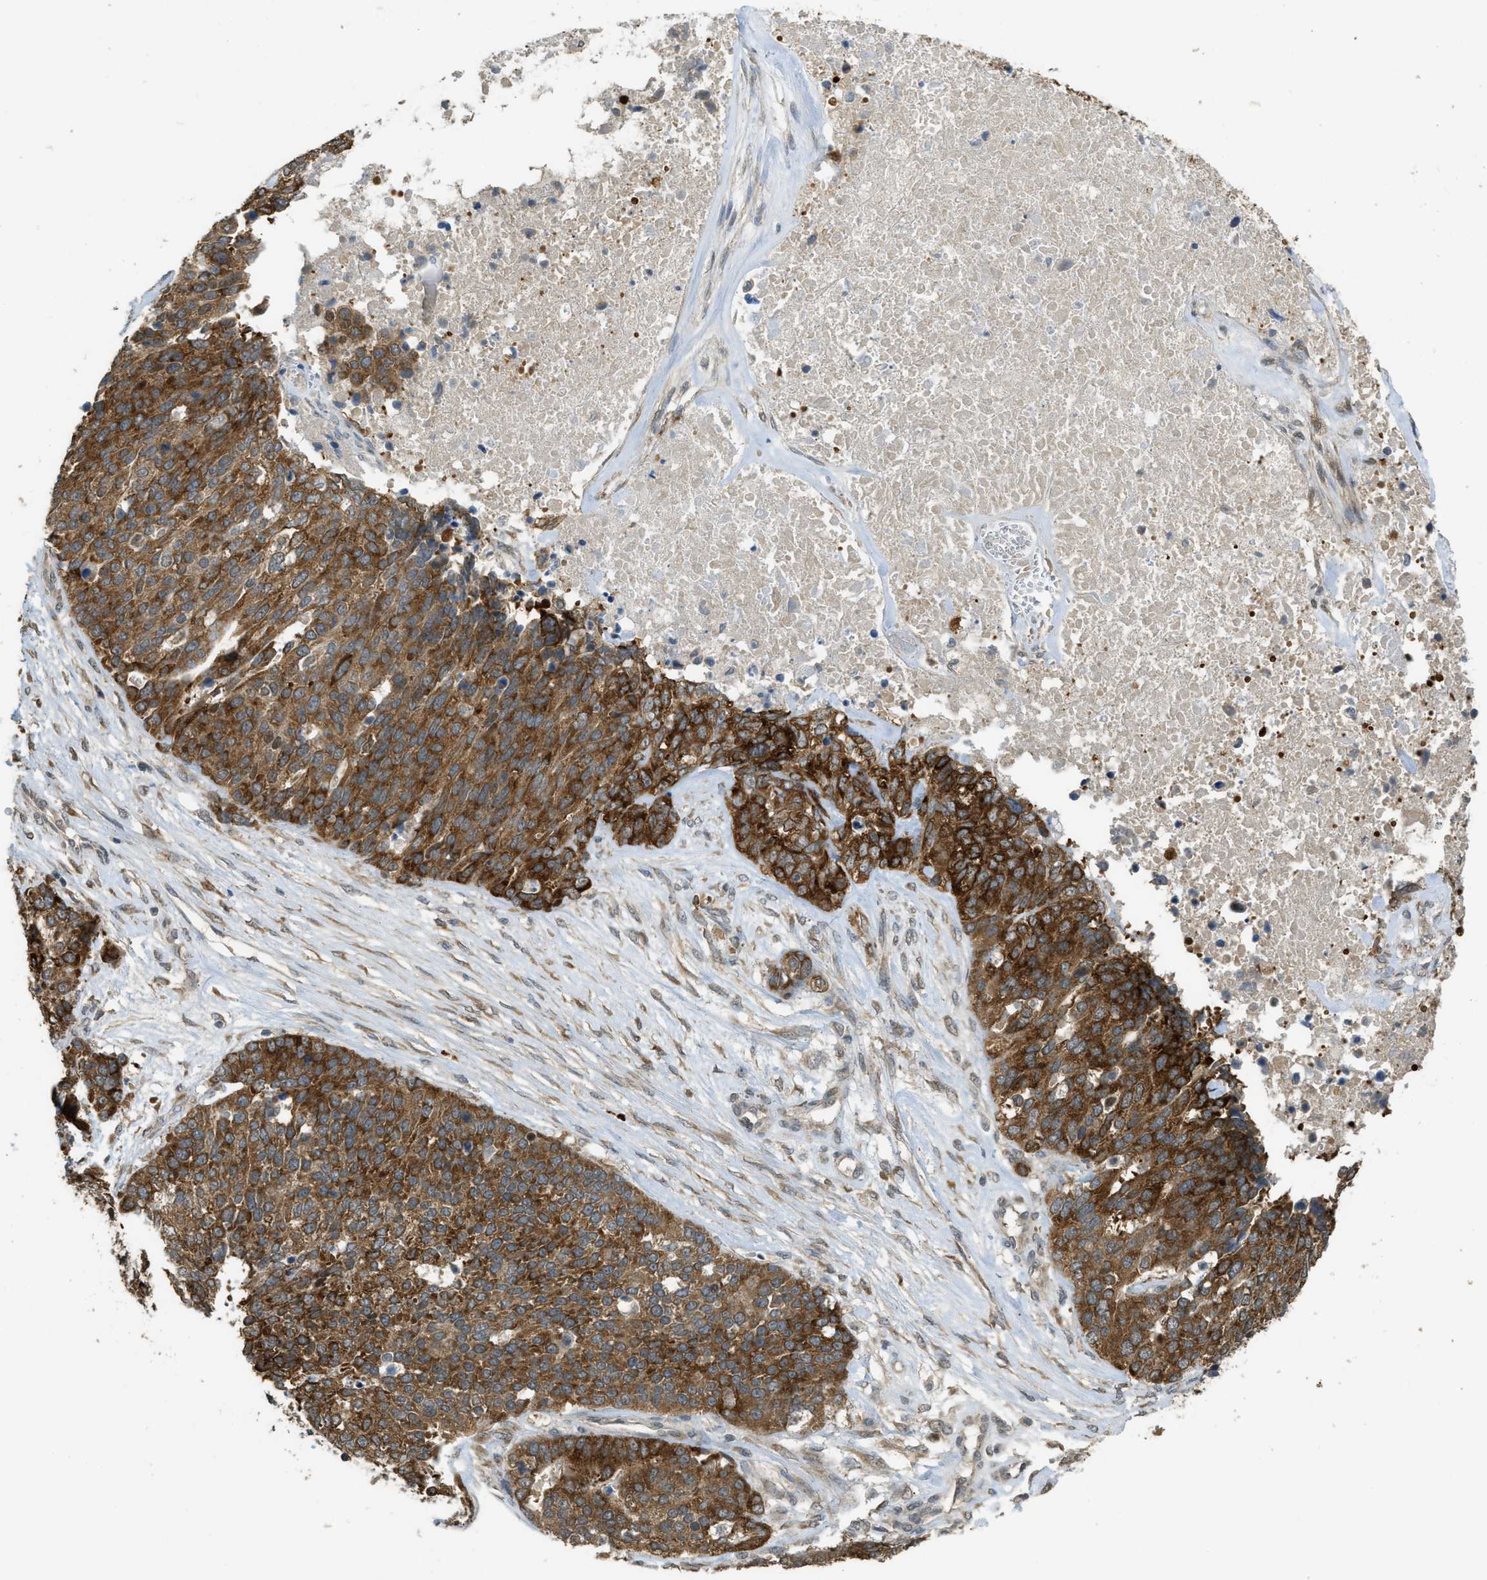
{"staining": {"intensity": "strong", "quantity": ">75%", "location": "cytoplasmic/membranous"}, "tissue": "ovarian cancer", "cell_type": "Tumor cells", "image_type": "cancer", "snomed": [{"axis": "morphology", "description": "Cystadenocarcinoma, serous, NOS"}, {"axis": "topography", "description": "Ovary"}], "caption": "A micrograph showing strong cytoplasmic/membranous staining in approximately >75% of tumor cells in ovarian cancer, as visualized by brown immunohistochemical staining.", "gene": "IGF2BP2", "patient": {"sex": "female", "age": 44}}